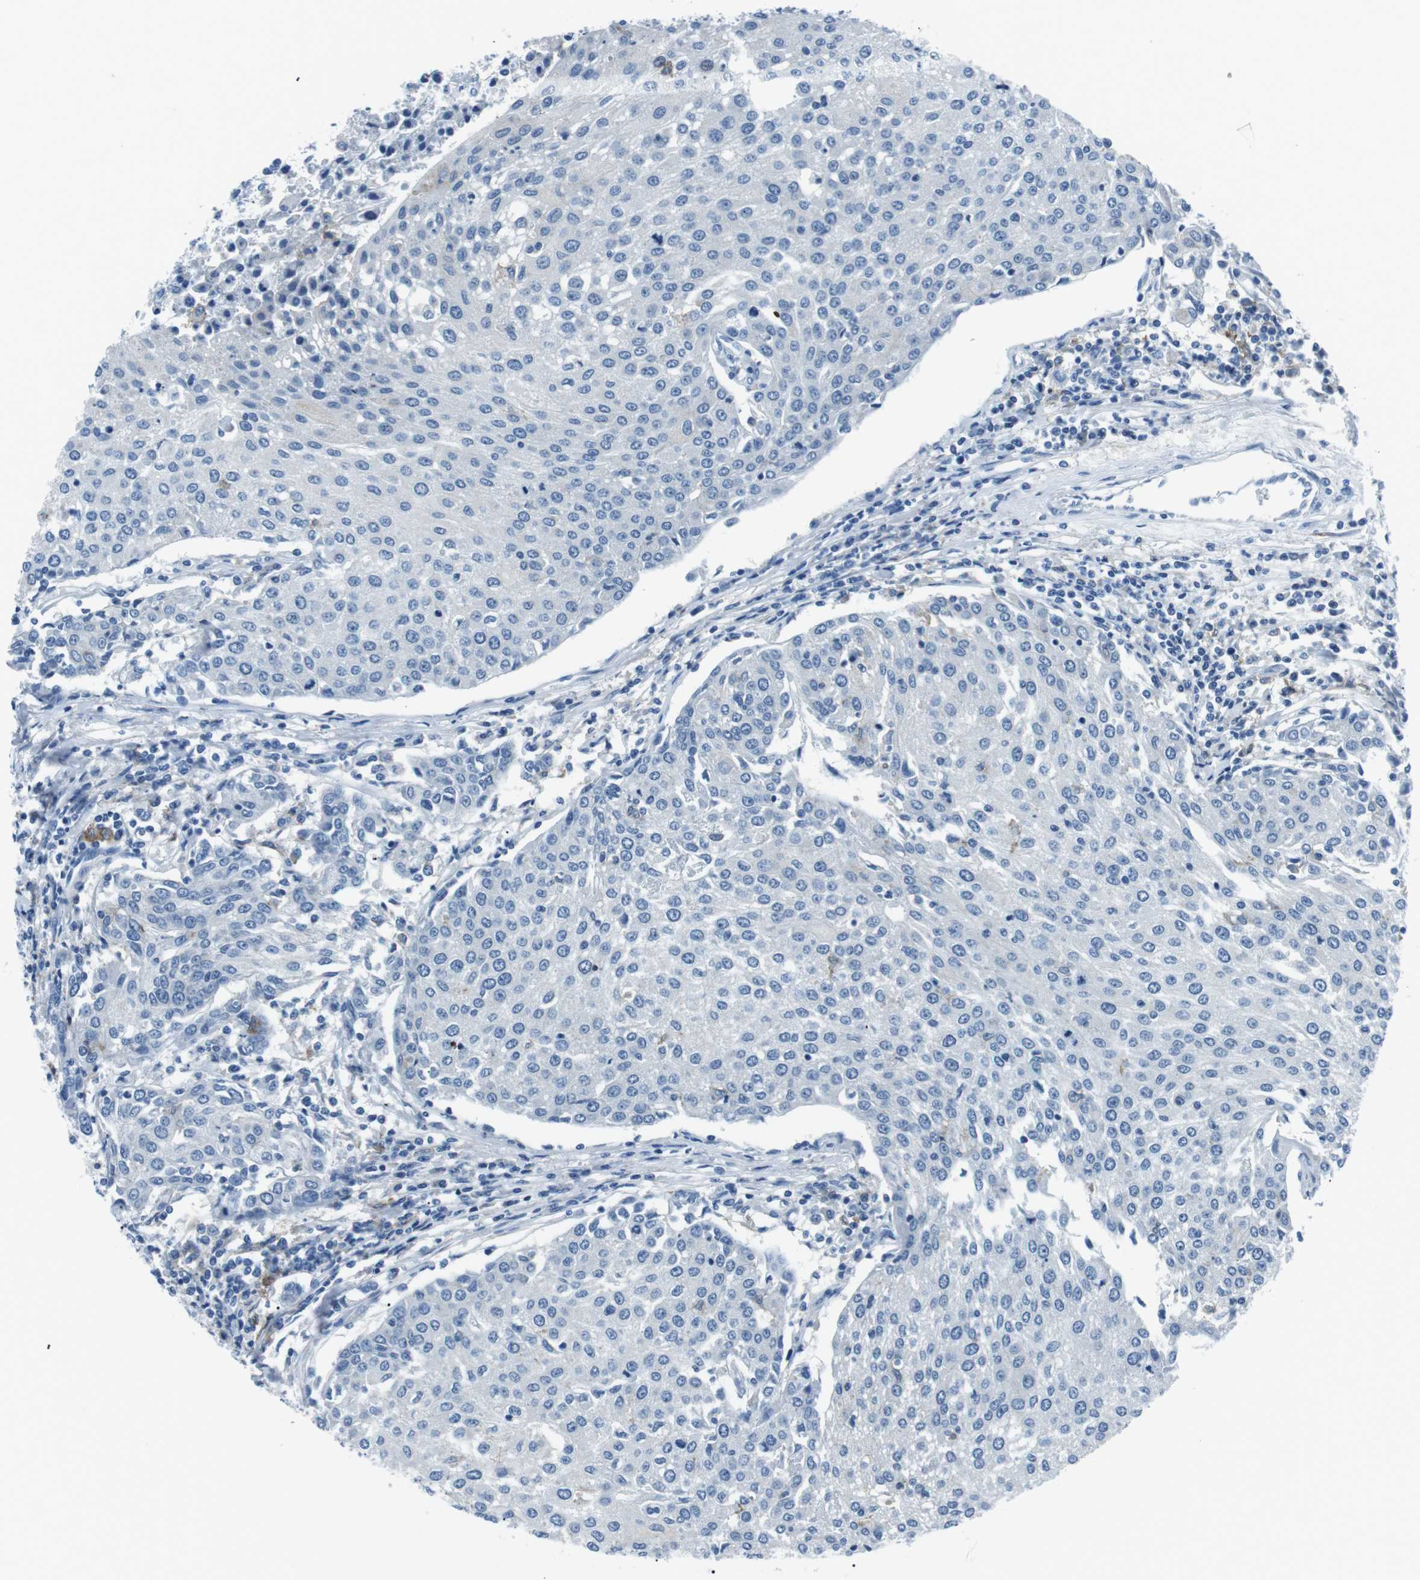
{"staining": {"intensity": "negative", "quantity": "none", "location": "none"}, "tissue": "urothelial cancer", "cell_type": "Tumor cells", "image_type": "cancer", "snomed": [{"axis": "morphology", "description": "Urothelial carcinoma, High grade"}, {"axis": "topography", "description": "Urinary bladder"}], "caption": "Tumor cells are negative for protein expression in human urothelial cancer.", "gene": "CSF2RA", "patient": {"sex": "female", "age": 85}}